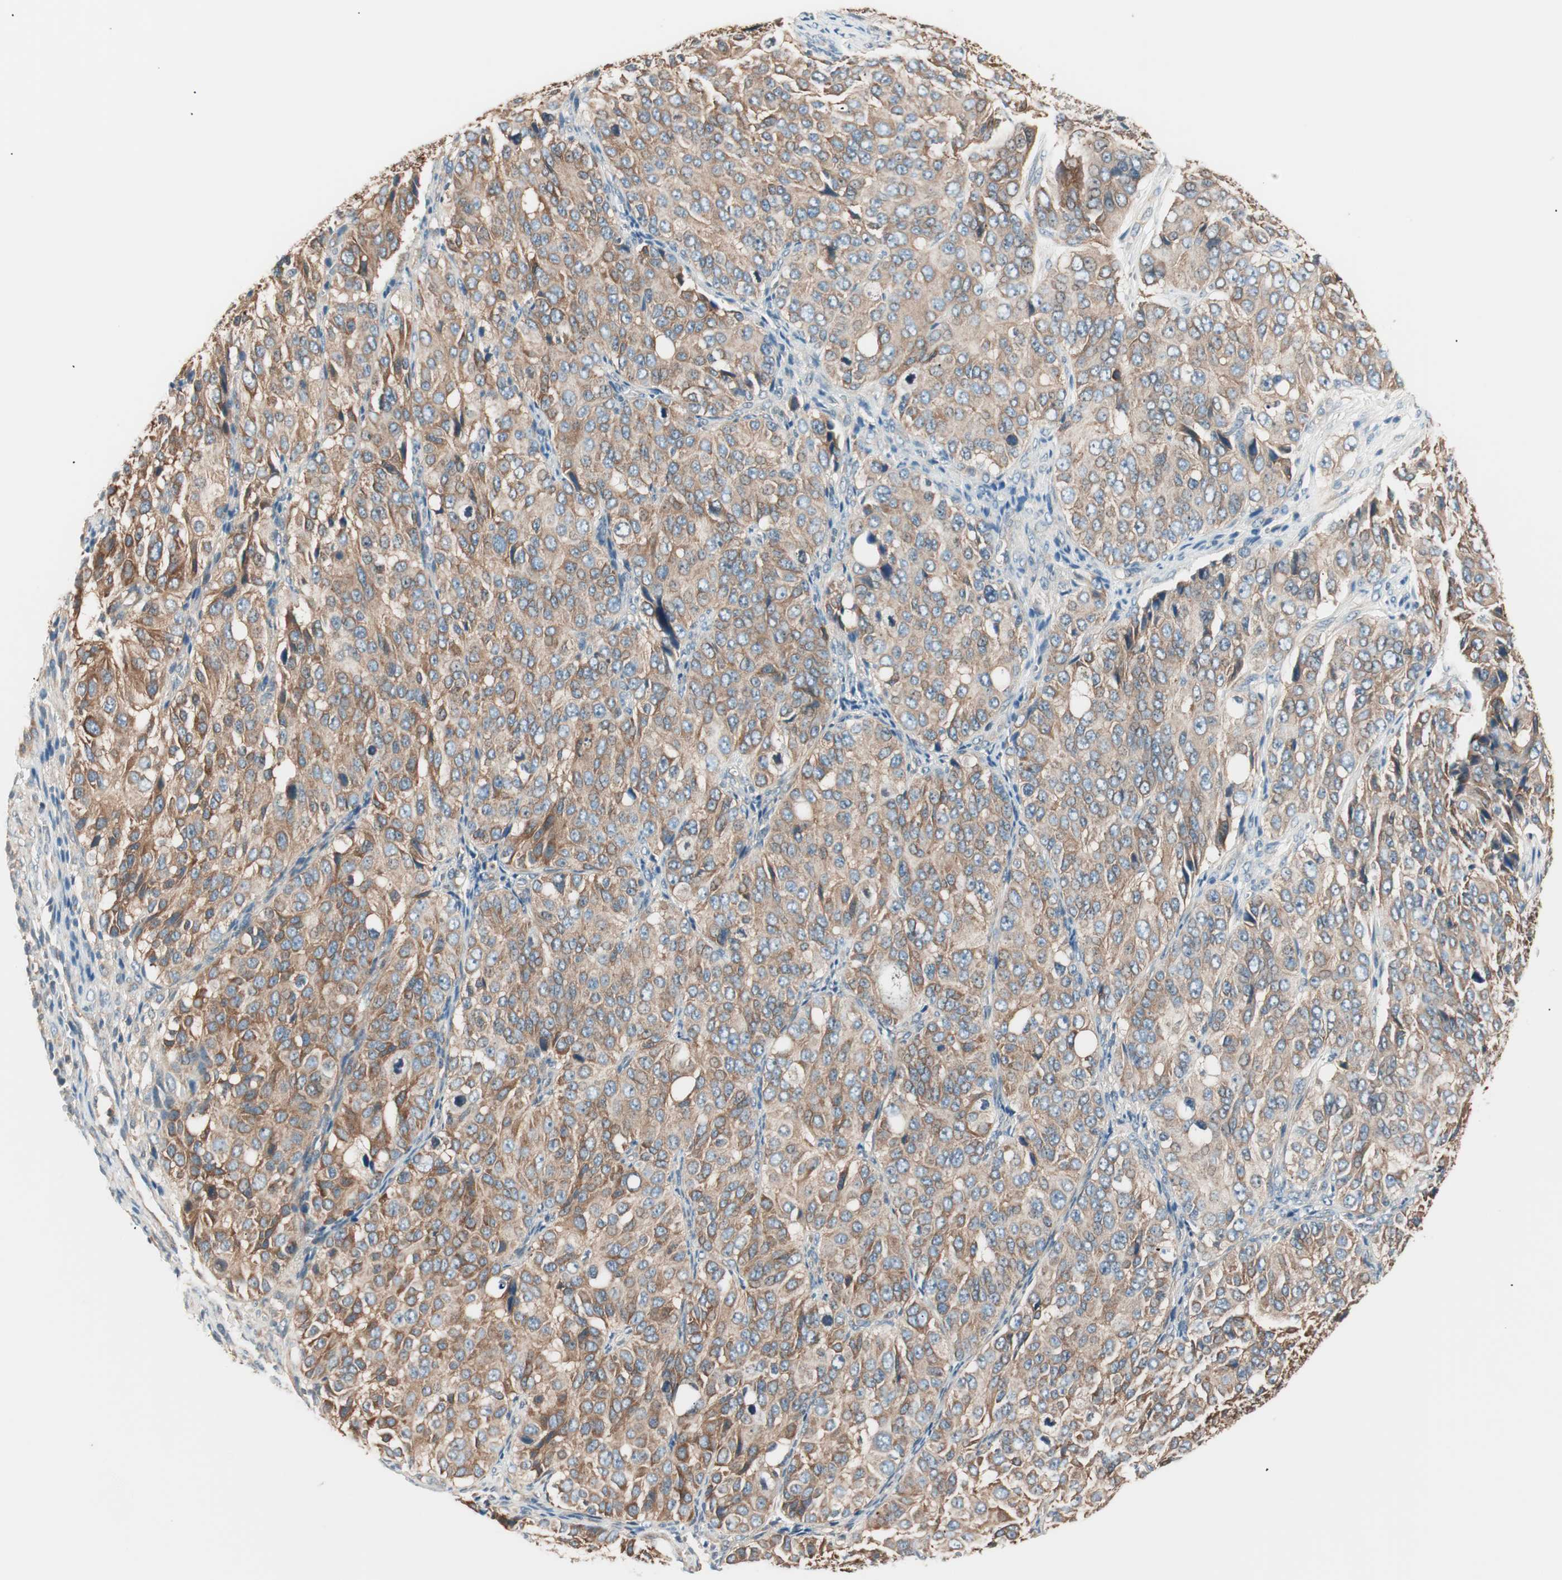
{"staining": {"intensity": "moderate", "quantity": ">75%", "location": "cytoplasmic/membranous"}, "tissue": "ovarian cancer", "cell_type": "Tumor cells", "image_type": "cancer", "snomed": [{"axis": "morphology", "description": "Carcinoma, endometroid"}, {"axis": "topography", "description": "Ovary"}], "caption": "A high-resolution histopathology image shows immunohistochemistry staining of ovarian cancer, which shows moderate cytoplasmic/membranous positivity in about >75% of tumor cells.", "gene": "TSG101", "patient": {"sex": "female", "age": 51}}